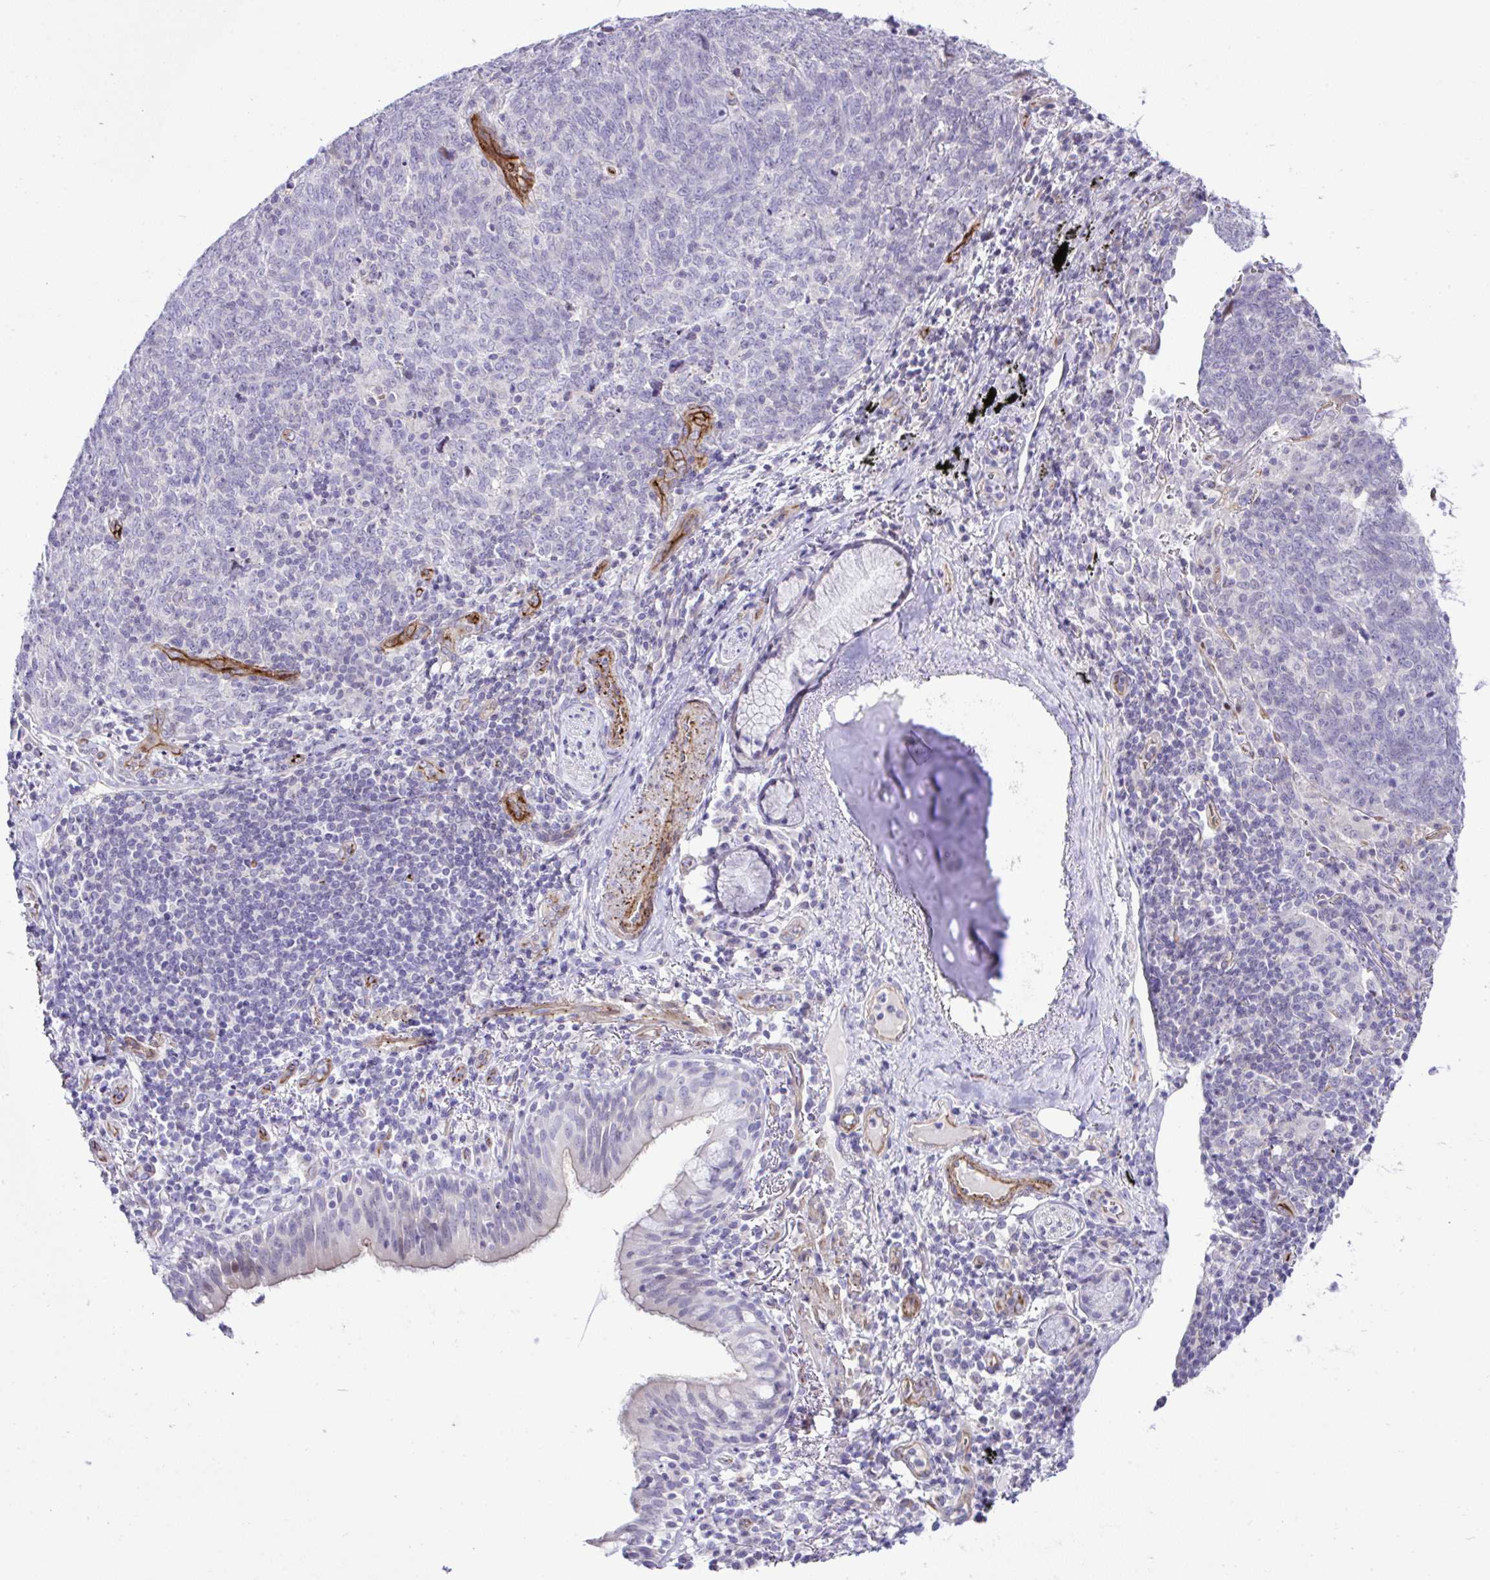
{"staining": {"intensity": "negative", "quantity": "none", "location": "none"}, "tissue": "lung cancer", "cell_type": "Tumor cells", "image_type": "cancer", "snomed": [{"axis": "morphology", "description": "Squamous cell carcinoma, NOS"}, {"axis": "topography", "description": "Lung"}], "caption": "An immunohistochemistry histopathology image of squamous cell carcinoma (lung) is shown. There is no staining in tumor cells of squamous cell carcinoma (lung).", "gene": "FBXO34", "patient": {"sex": "female", "age": 72}}